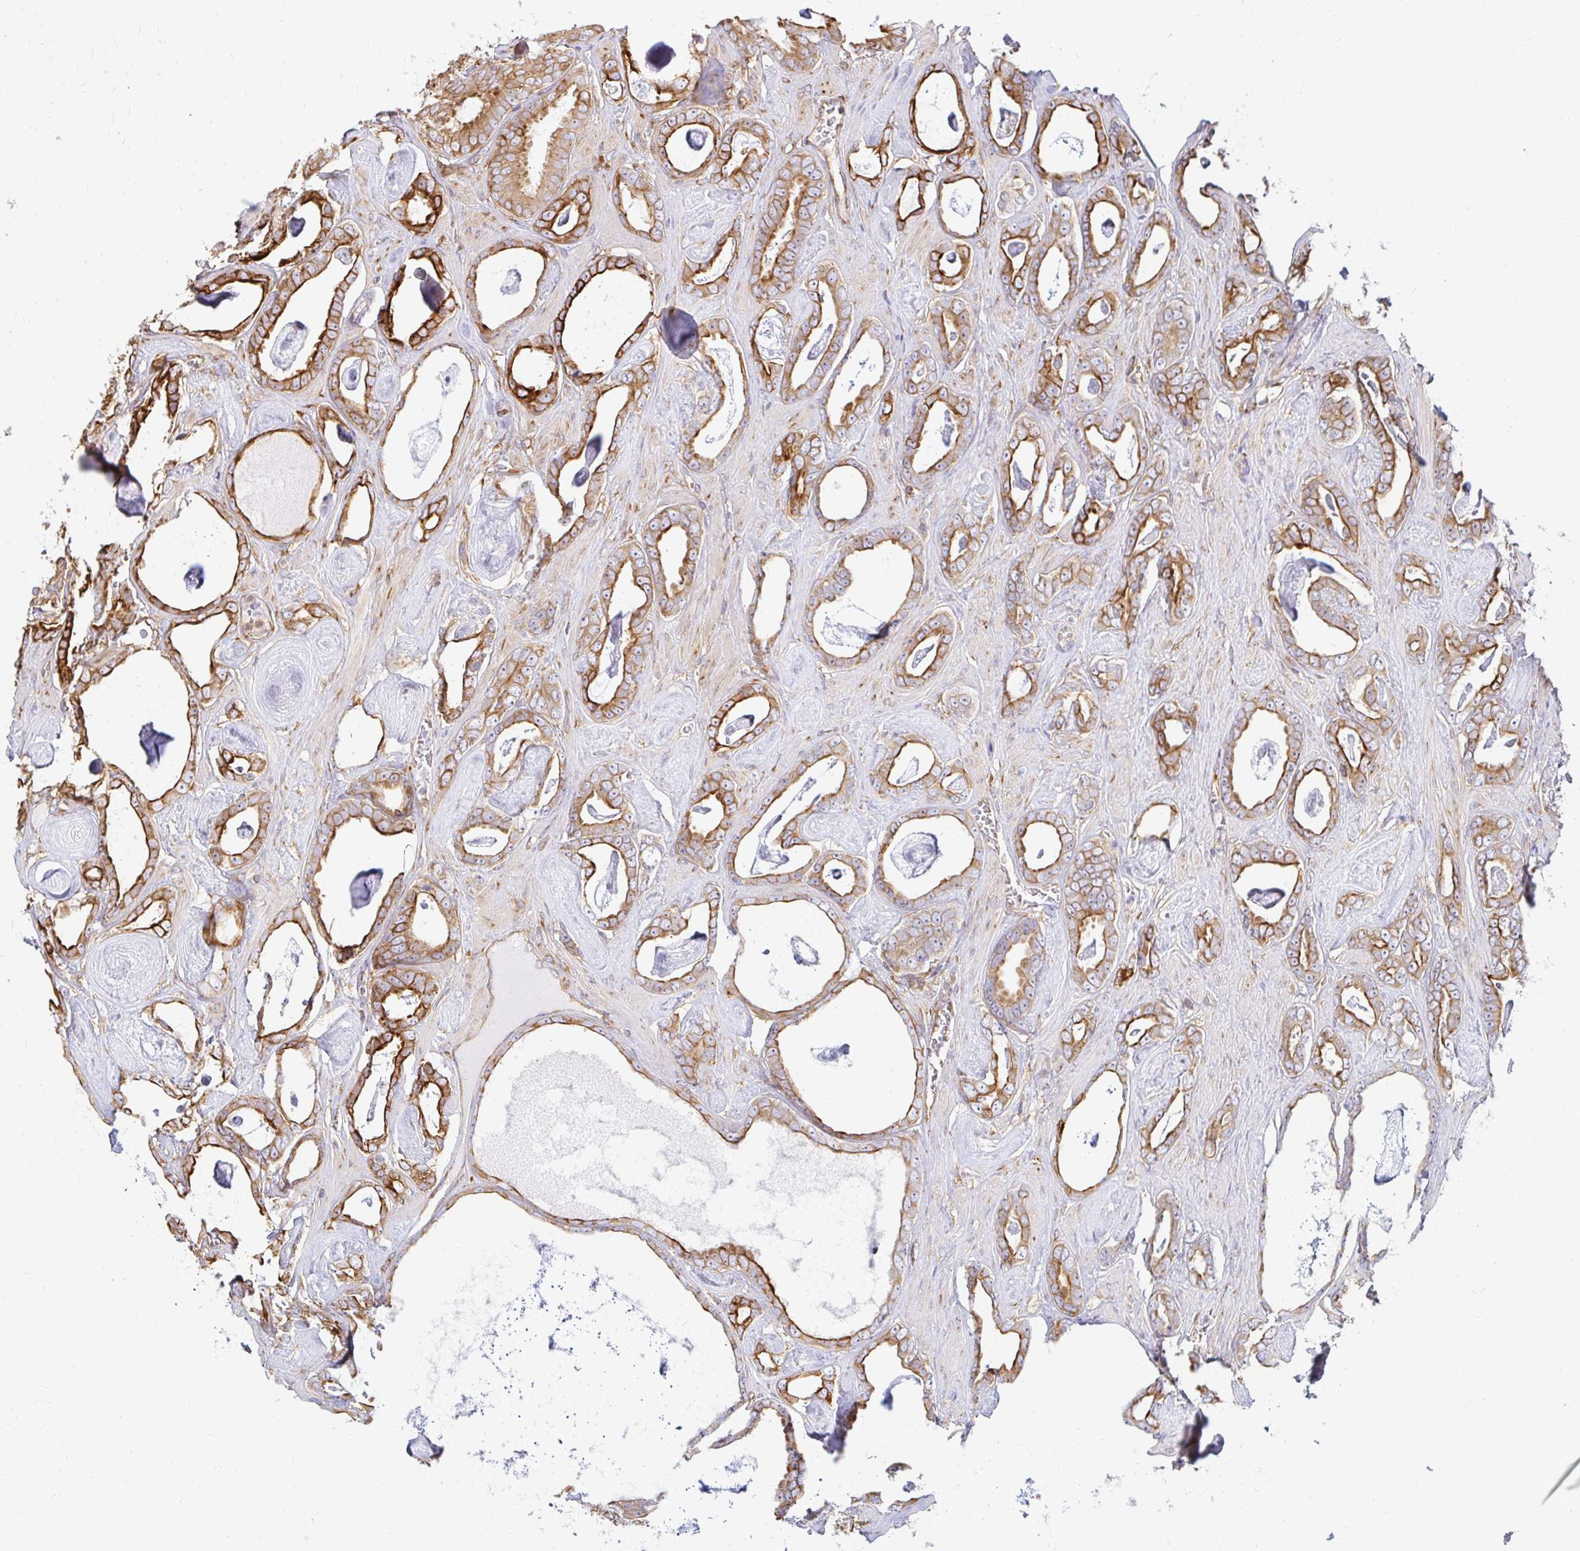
{"staining": {"intensity": "moderate", "quantity": ">75%", "location": "cytoplasmic/membranous"}, "tissue": "prostate cancer", "cell_type": "Tumor cells", "image_type": "cancer", "snomed": [{"axis": "morphology", "description": "Adenocarcinoma, High grade"}, {"axis": "topography", "description": "Prostate"}], "caption": "Immunohistochemistry (DAB) staining of human prostate adenocarcinoma (high-grade) exhibits moderate cytoplasmic/membranous protein staining in about >75% of tumor cells. The staining was performed using DAB (3,3'-diaminobenzidine), with brown indicating positive protein expression. Nuclei are stained blue with hematoxylin.", "gene": "CAST", "patient": {"sex": "male", "age": 63}}